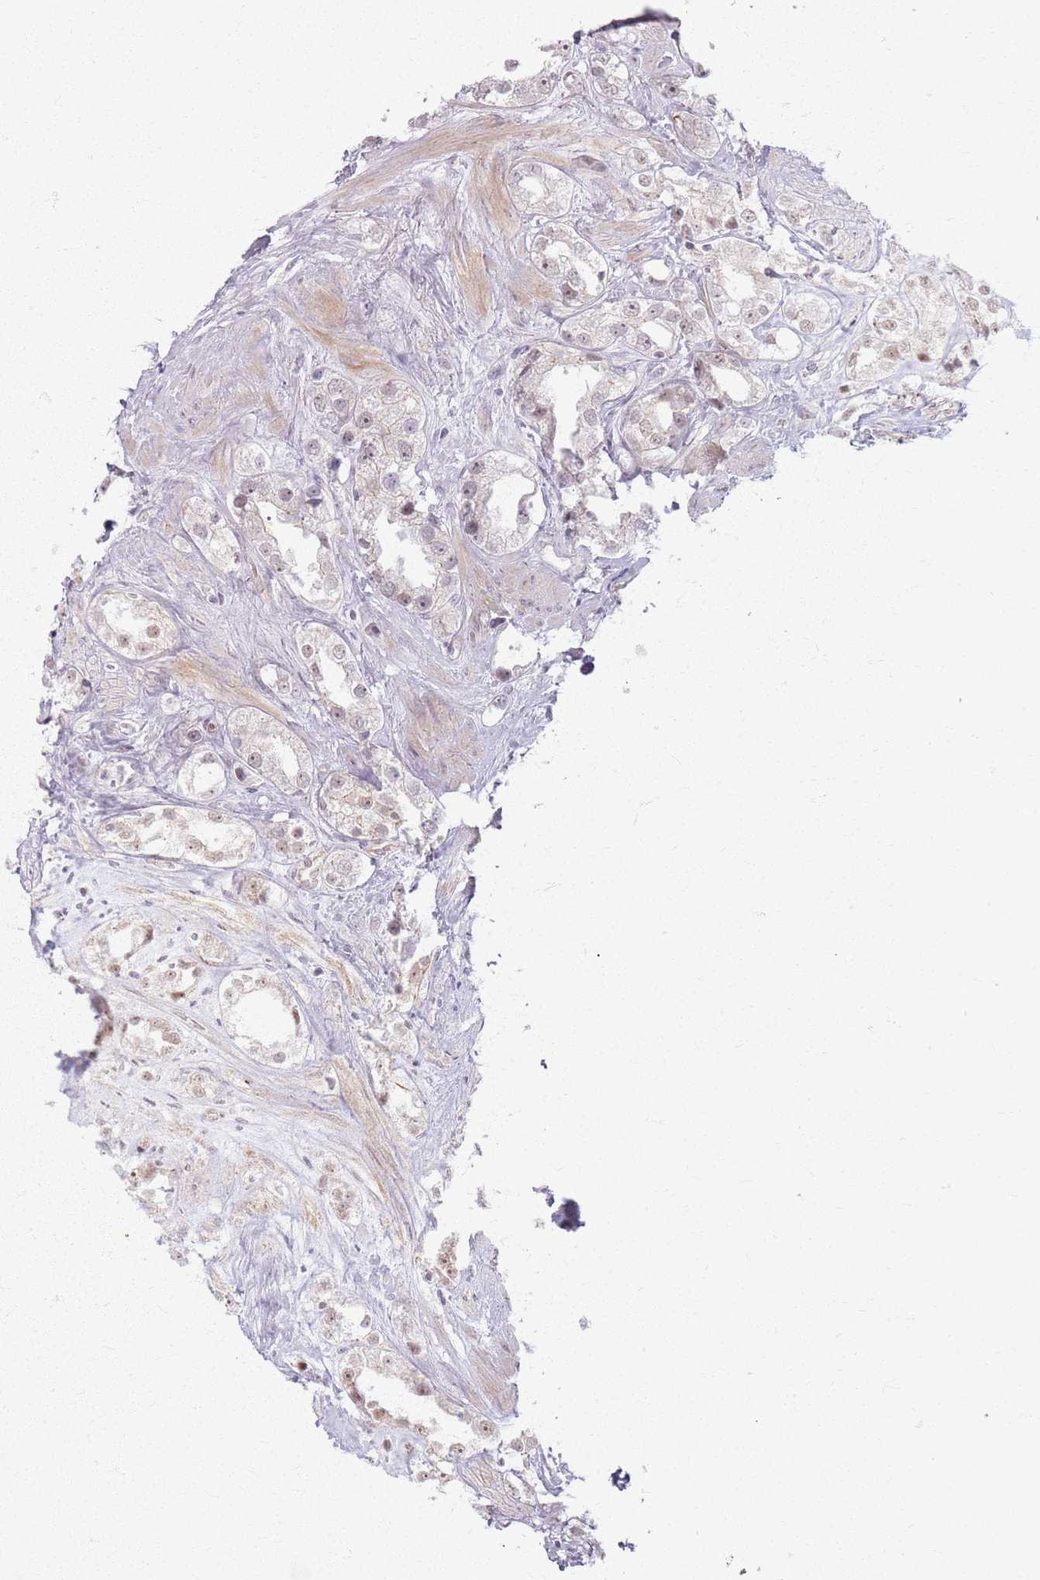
{"staining": {"intensity": "weak", "quantity": "25%-75%", "location": "nuclear"}, "tissue": "prostate cancer", "cell_type": "Tumor cells", "image_type": "cancer", "snomed": [{"axis": "morphology", "description": "Adenocarcinoma, NOS"}, {"axis": "topography", "description": "Prostate"}], "caption": "Immunohistochemical staining of human prostate adenocarcinoma displays low levels of weak nuclear expression in about 25%-75% of tumor cells.", "gene": "KCNA5", "patient": {"sex": "male", "age": 79}}